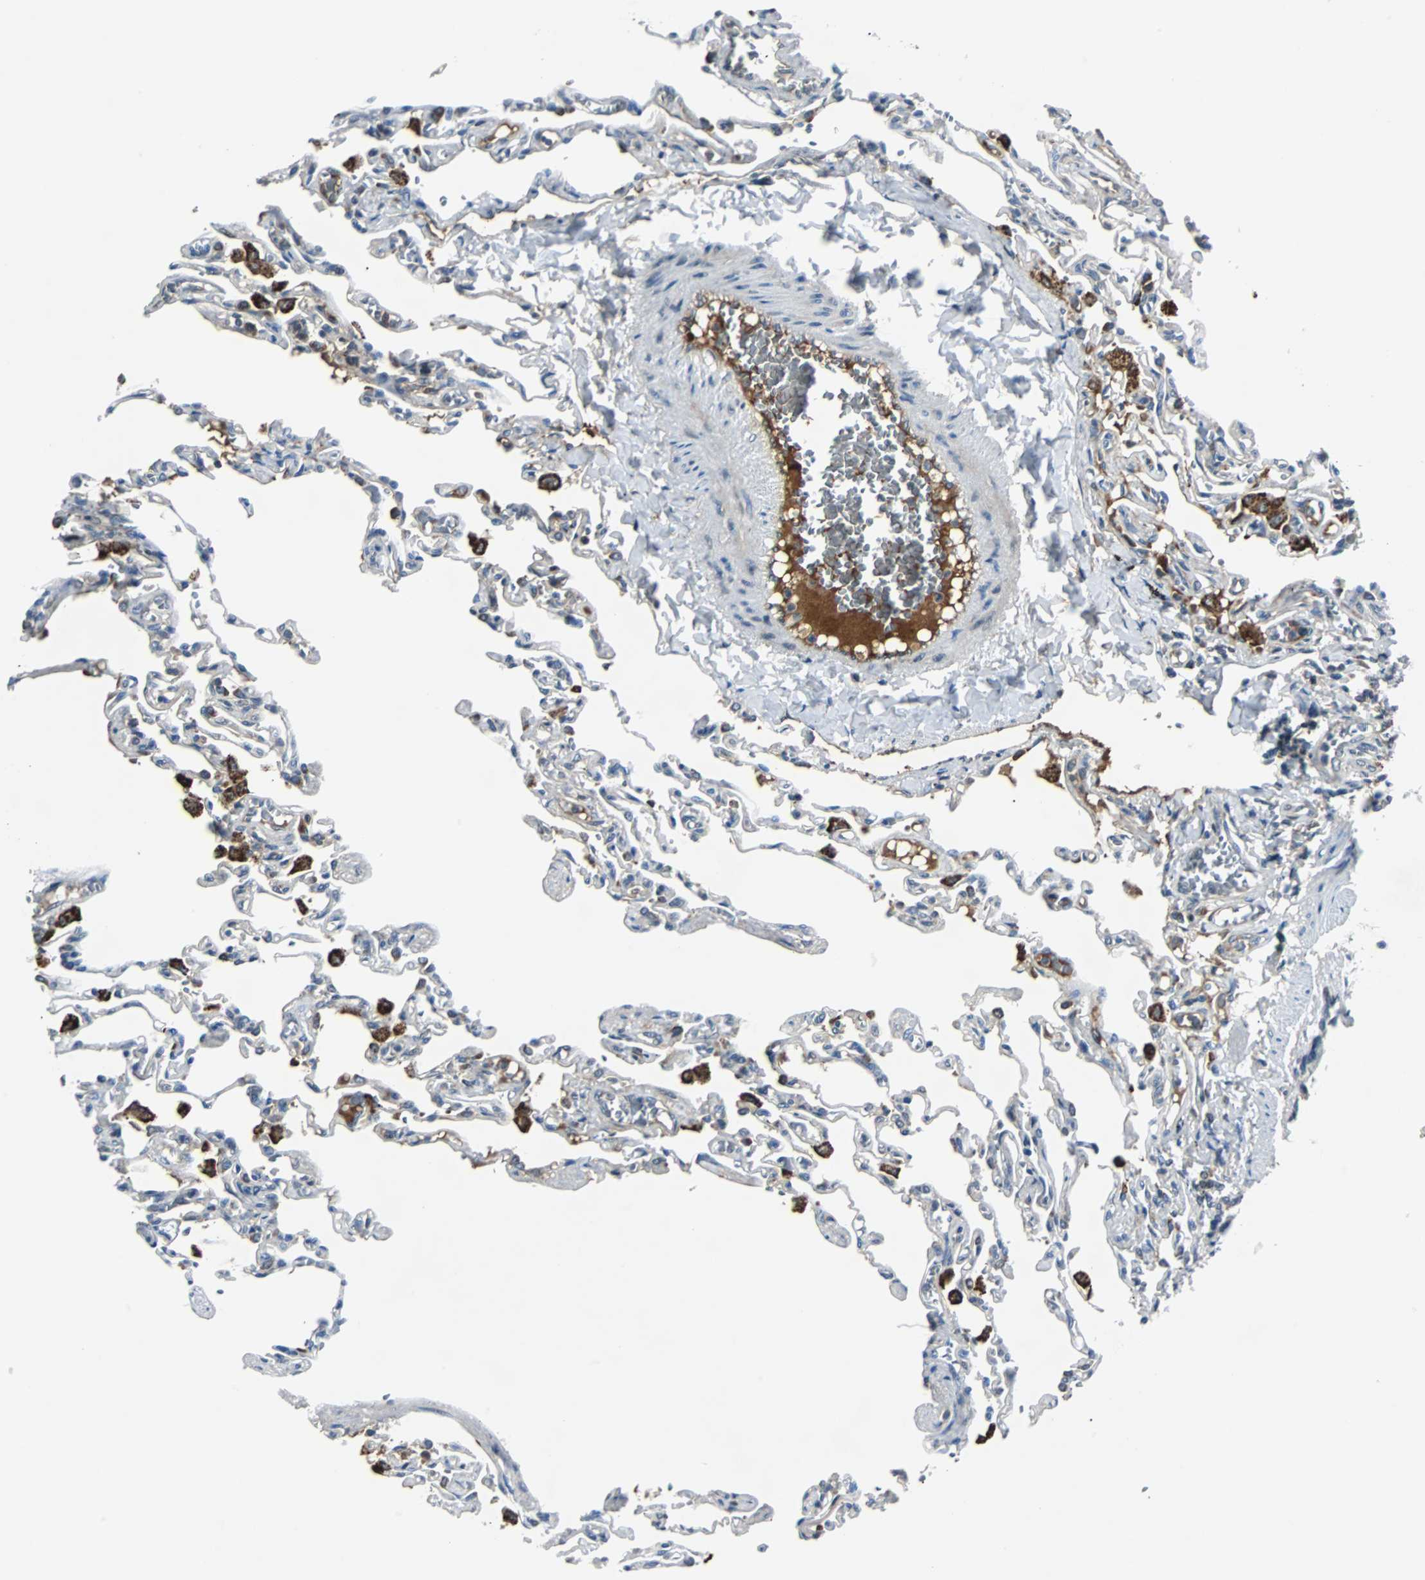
{"staining": {"intensity": "moderate", "quantity": "<25%", "location": "nuclear"}, "tissue": "lung", "cell_type": "Alveolar cells", "image_type": "normal", "snomed": [{"axis": "morphology", "description": "Normal tissue, NOS"}, {"axis": "topography", "description": "Lung"}], "caption": "Immunohistochemistry photomicrograph of unremarkable lung: human lung stained using IHC displays low levels of moderate protein expression localized specifically in the nuclear of alveolar cells, appearing as a nuclear brown color.", "gene": "FHL2", "patient": {"sex": "male", "age": 21}}